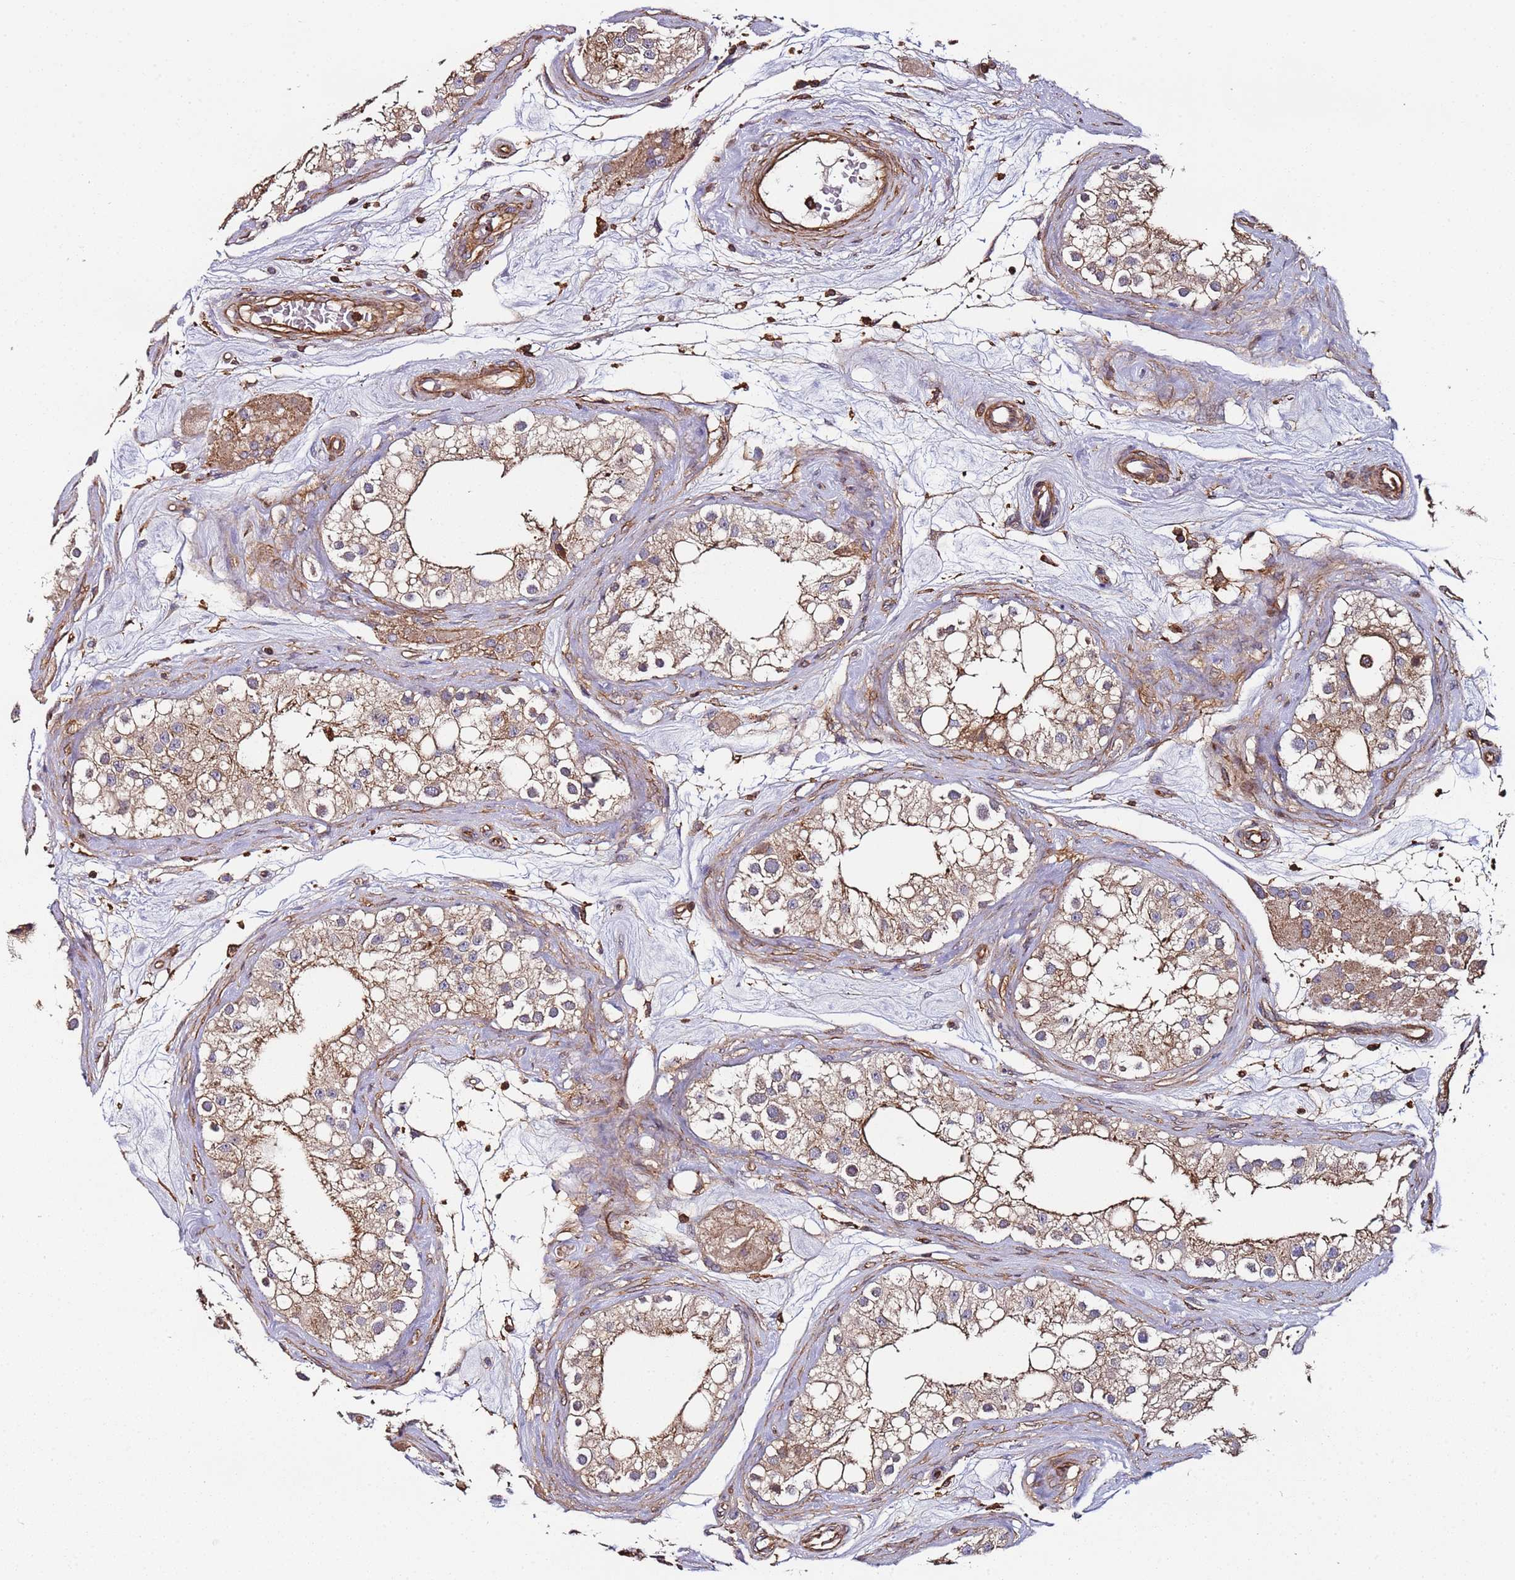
{"staining": {"intensity": "moderate", "quantity": "25%-75%", "location": "cytoplasmic/membranous"}, "tissue": "testis", "cell_type": "Cells in seminiferous ducts", "image_type": "normal", "snomed": [{"axis": "morphology", "description": "Normal tissue, NOS"}, {"axis": "topography", "description": "Testis"}], "caption": "Protein staining displays moderate cytoplasmic/membranous positivity in about 25%-75% of cells in seminiferous ducts in benign testis.", "gene": "CYP2U1", "patient": {"sex": "male", "age": 84}}